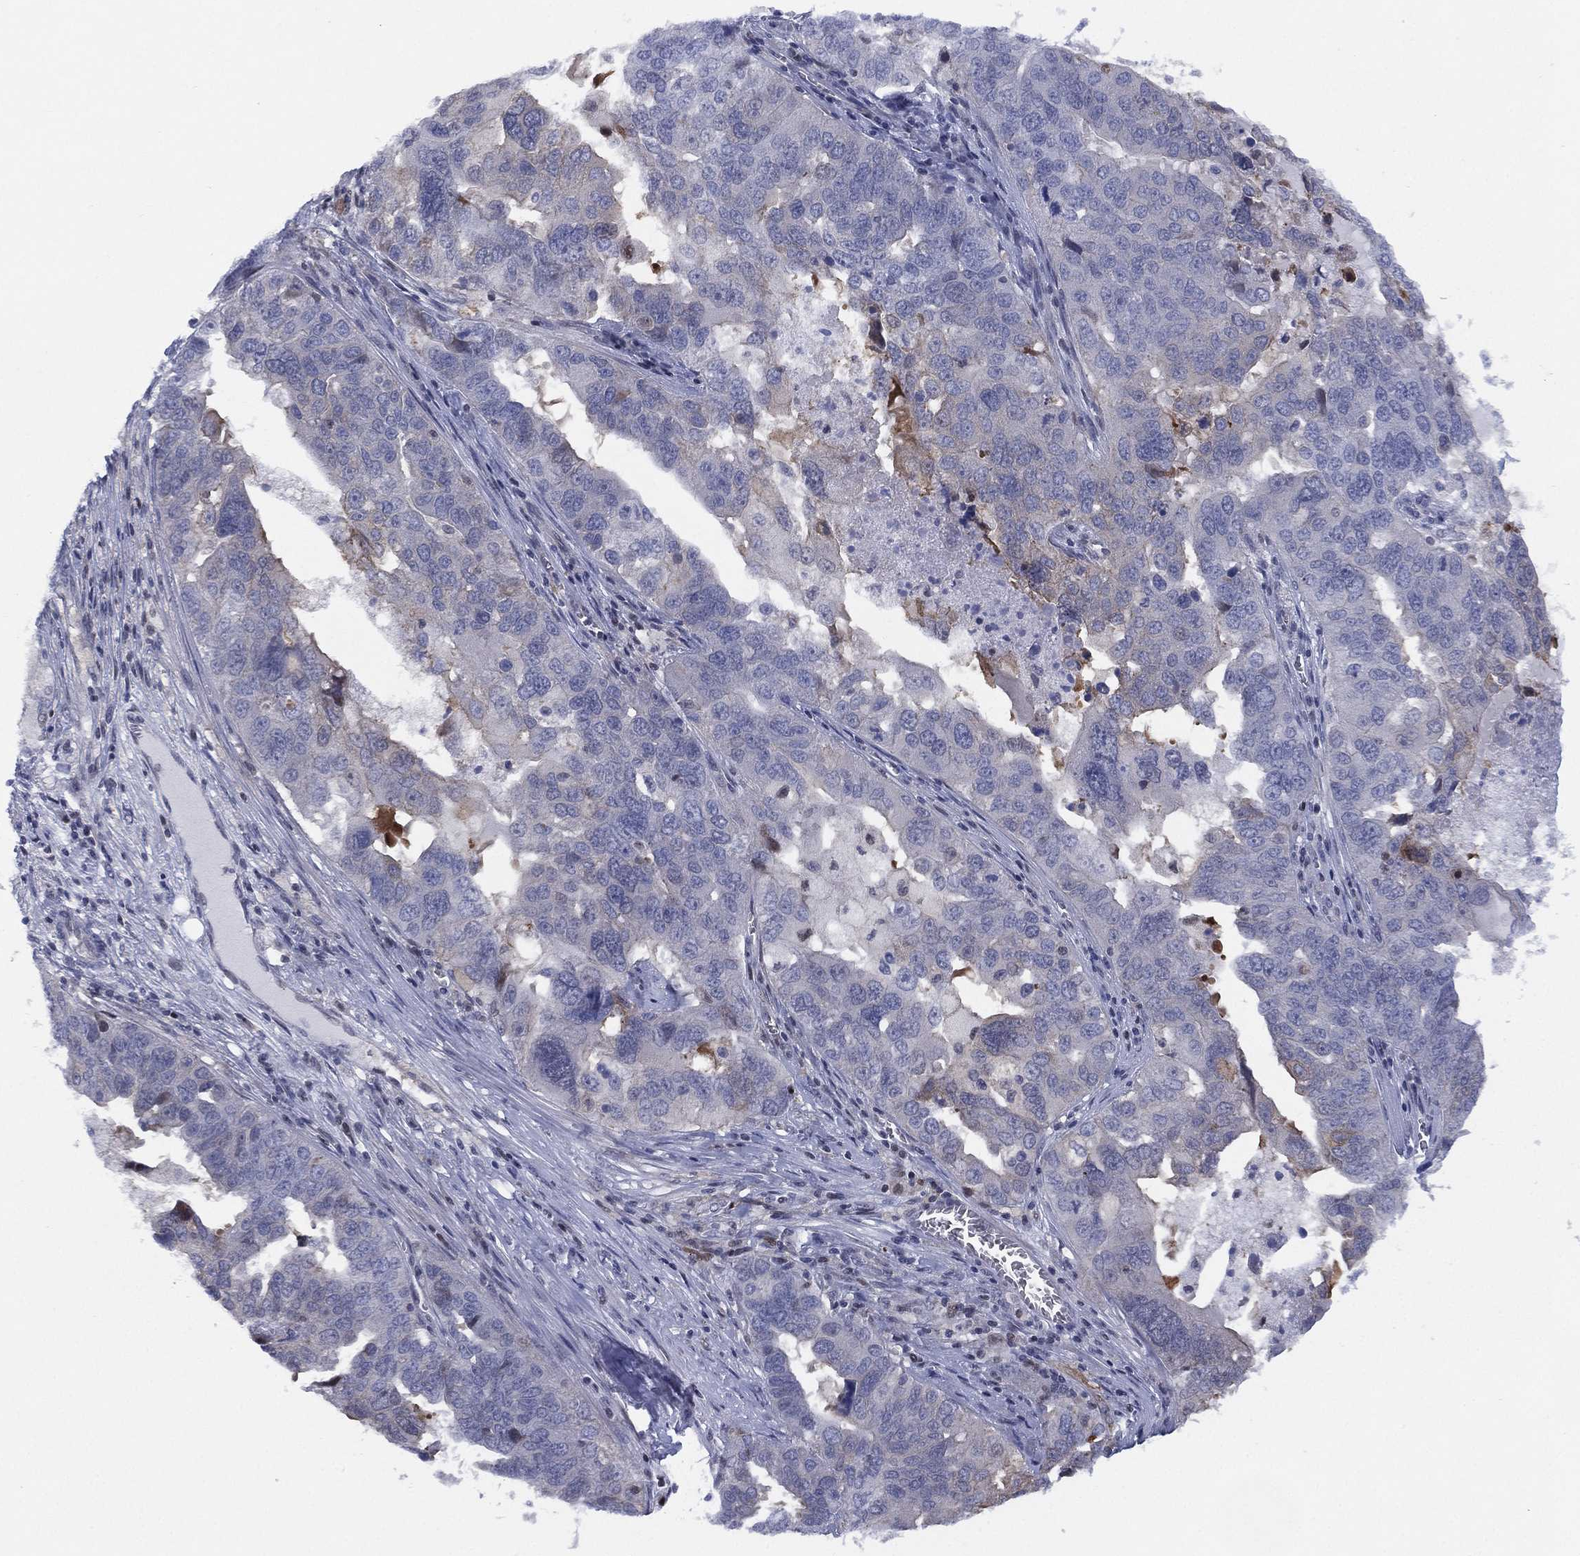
{"staining": {"intensity": "negative", "quantity": "none", "location": "none"}, "tissue": "ovarian cancer", "cell_type": "Tumor cells", "image_type": "cancer", "snomed": [{"axis": "morphology", "description": "Carcinoma, endometroid"}, {"axis": "topography", "description": "Soft tissue"}, {"axis": "topography", "description": "Ovary"}], "caption": "Tumor cells are negative for brown protein staining in ovarian cancer (endometroid carcinoma).", "gene": "SLC4A4", "patient": {"sex": "female", "age": 52}}